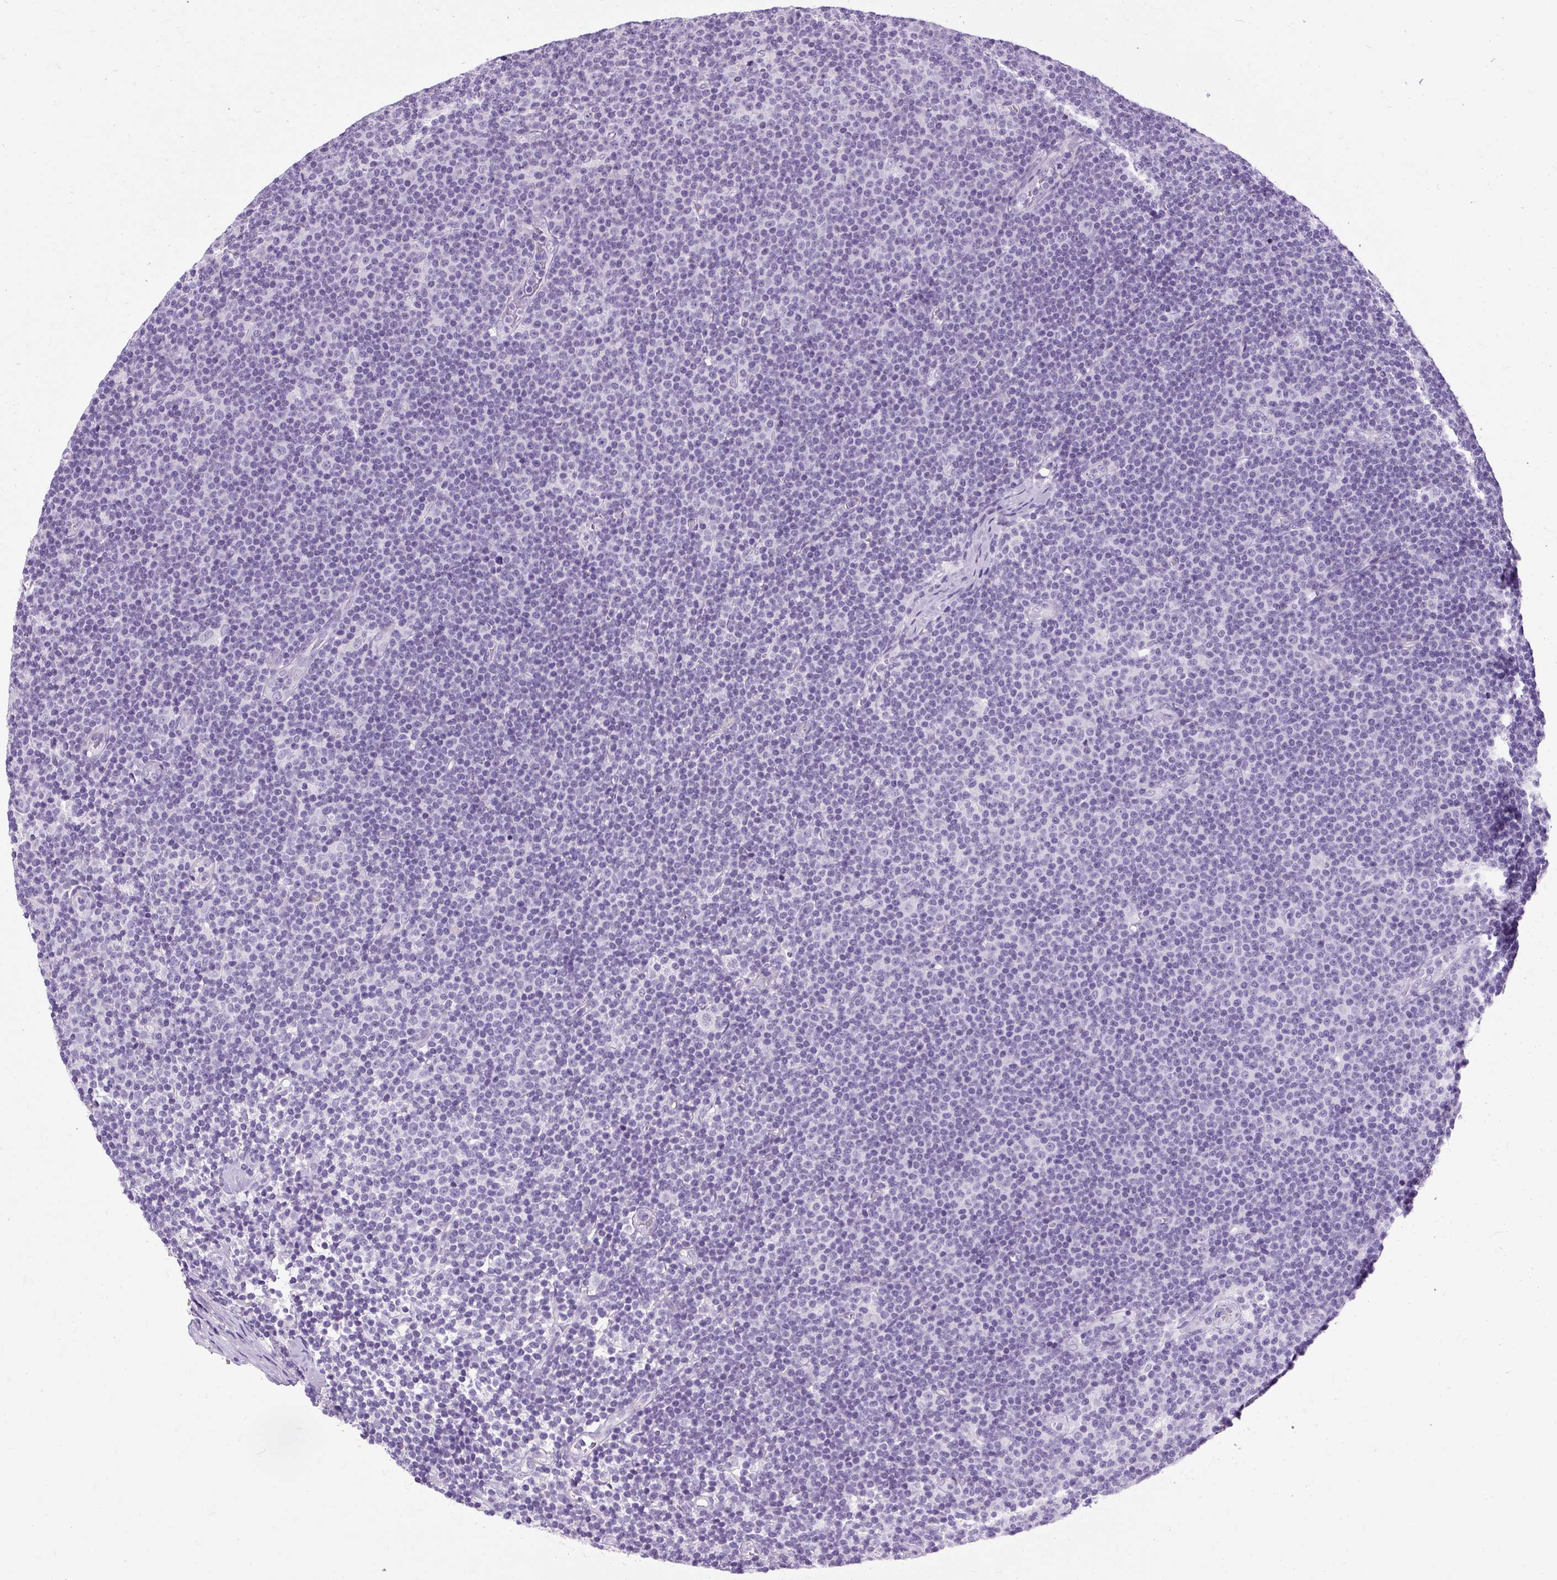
{"staining": {"intensity": "negative", "quantity": "none", "location": "none"}, "tissue": "lymphoma", "cell_type": "Tumor cells", "image_type": "cancer", "snomed": [{"axis": "morphology", "description": "Malignant lymphoma, non-Hodgkin's type, Low grade"}, {"axis": "topography", "description": "Lymph node"}], "caption": "This is an immunohistochemistry (IHC) micrograph of human lymphoma. There is no expression in tumor cells.", "gene": "B3GNT4", "patient": {"sex": "male", "age": 48}}